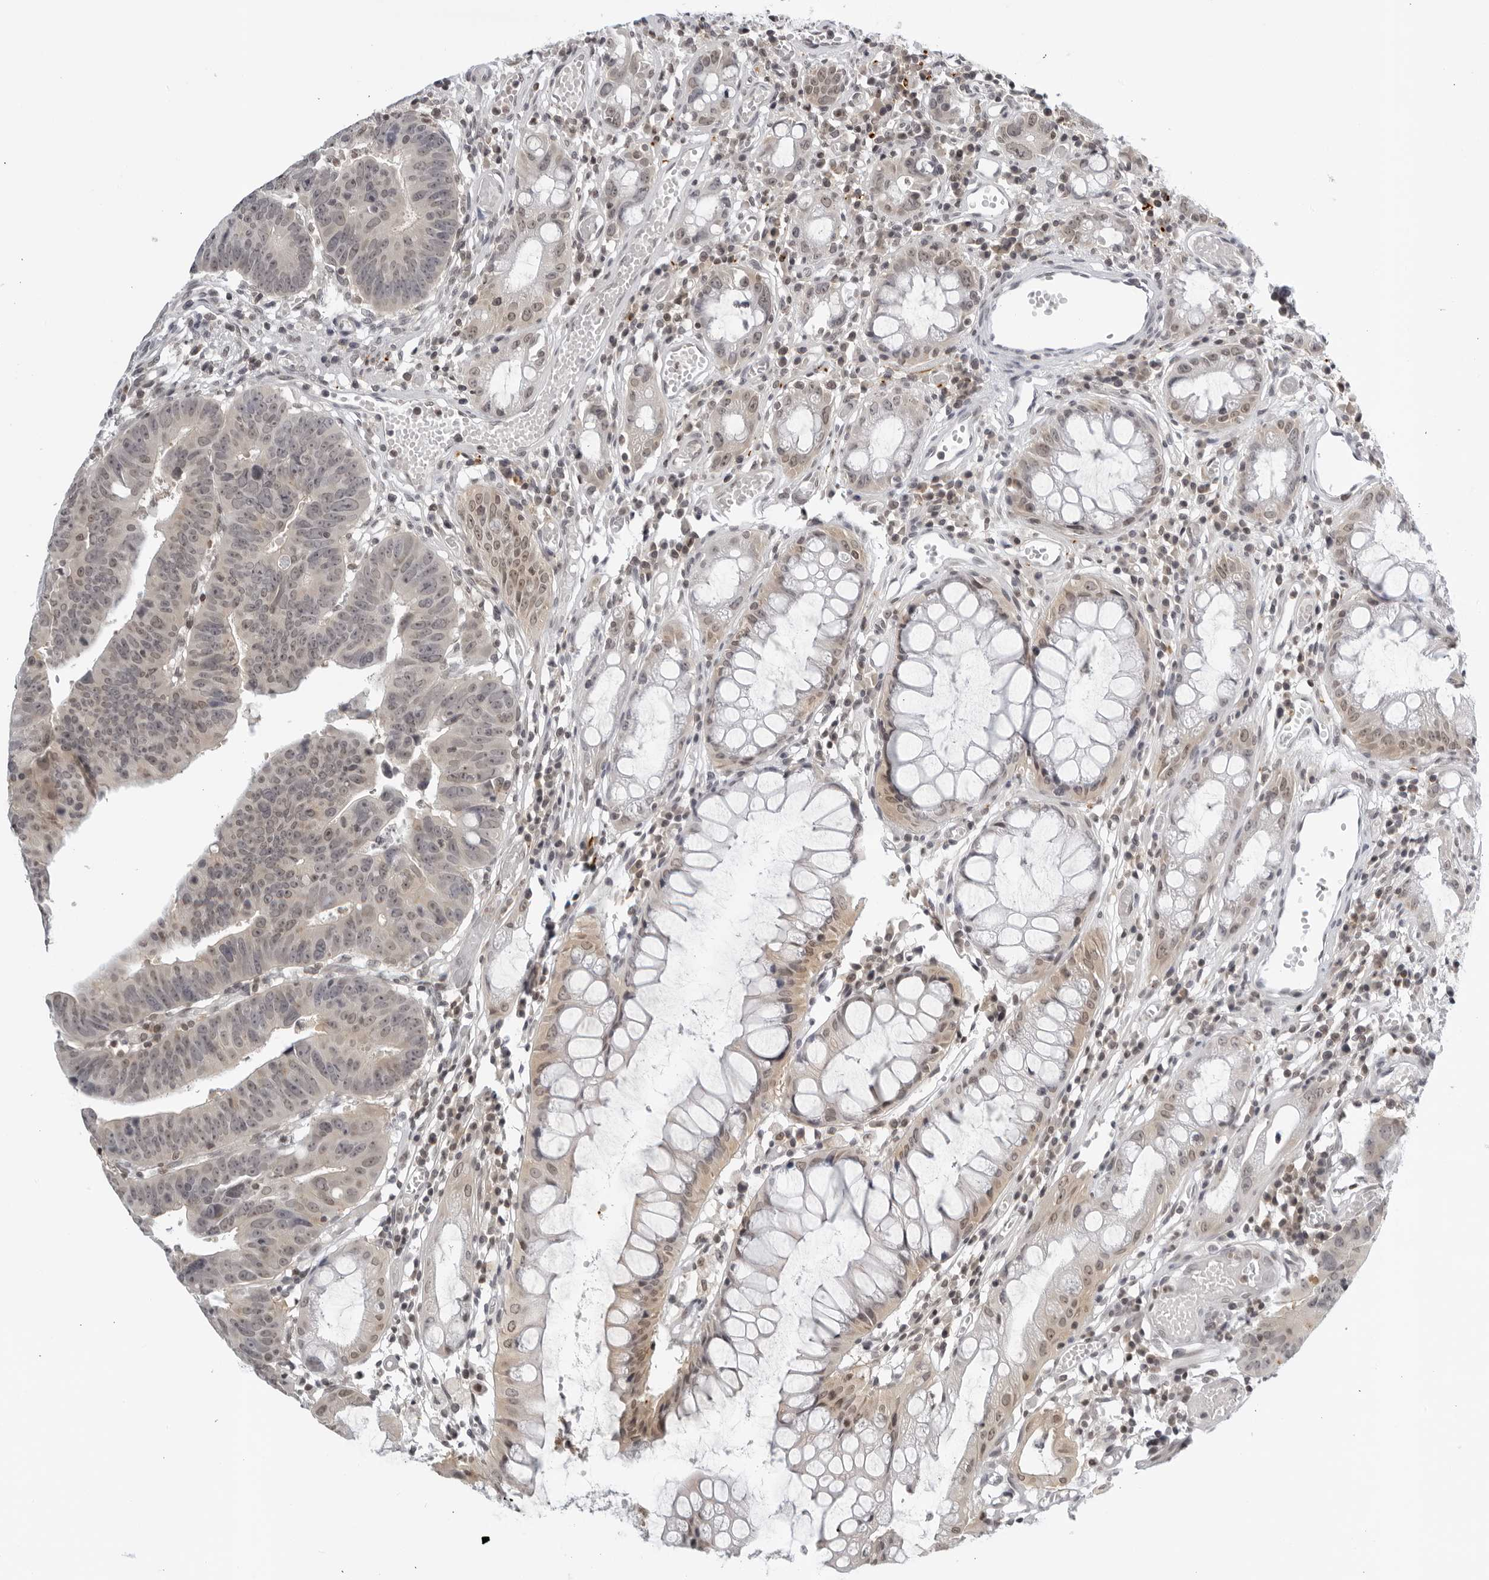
{"staining": {"intensity": "weak", "quantity": "25%-75%", "location": "nuclear"}, "tissue": "colorectal cancer", "cell_type": "Tumor cells", "image_type": "cancer", "snomed": [{"axis": "morphology", "description": "Adenocarcinoma, NOS"}, {"axis": "topography", "description": "Rectum"}], "caption": "DAB (3,3'-diaminobenzidine) immunohistochemical staining of colorectal adenocarcinoma reveals weak nuclear protein staining in approximately 25%-75% of tumor cells.", "gene": "CC2D1B", "patient": {"sex": "female", "age": 65}}